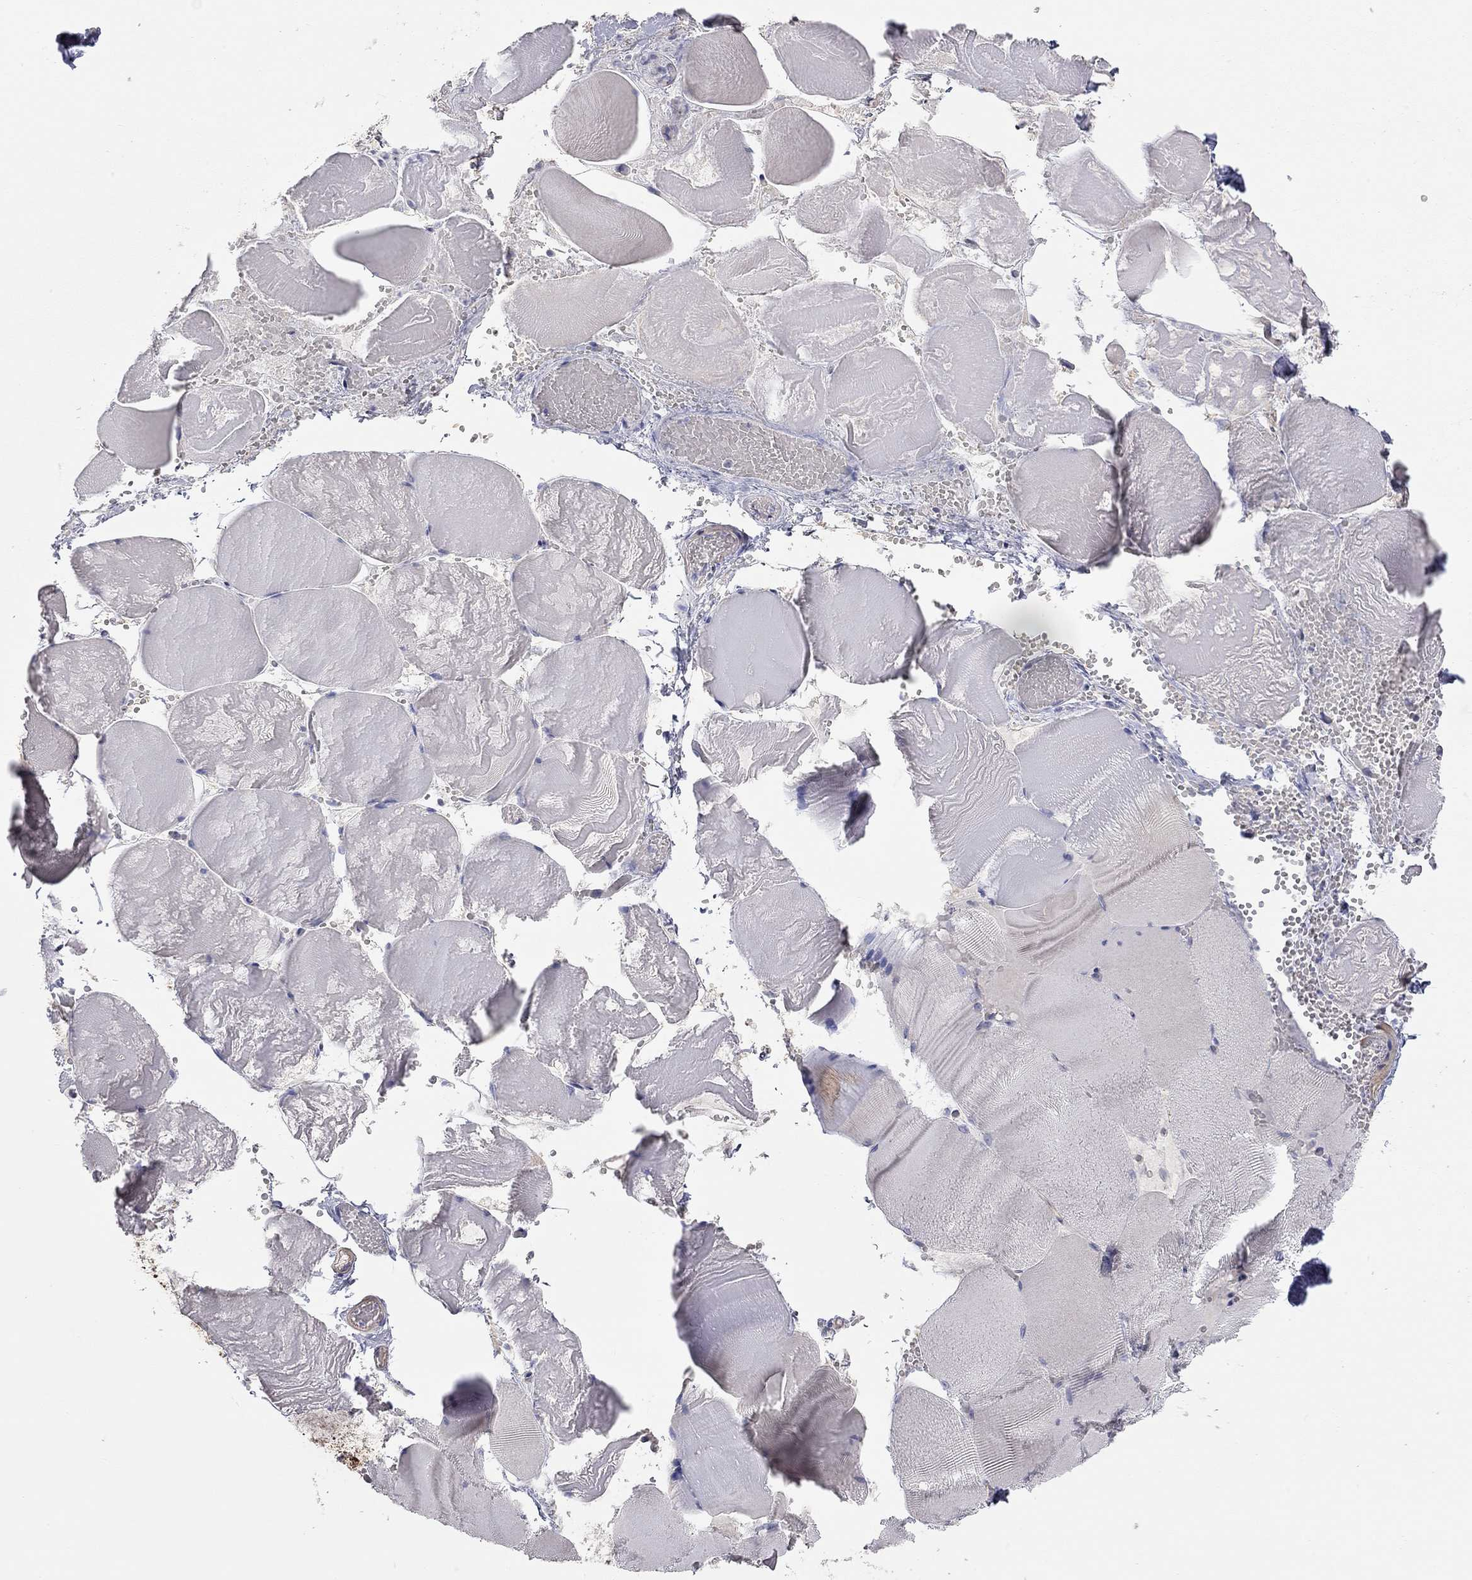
{"staining": {"intensity": "negative", "quantity": "none", "location": "none"}, "tissue": "skeletal muscle", "cell_type": "Myocytes", "image_type": "normal", "snomed": [{"axis": "morphology", "description": "Normal tissue, NOS"}, {"axis": "morphology", "description": "Malignant melanoma, Metastatic site"}, {"axis": "topography", "description": "Skeletal muscle"}], "caption": "High power microscopy photomicrograph of an immunohistochemistry (IHC) photomicrograph of benign skeletal muscle, revealing no significant staining in myocytes.", "gene": "PAPSS2", "patient": {"sex": "male", "age": 50}}